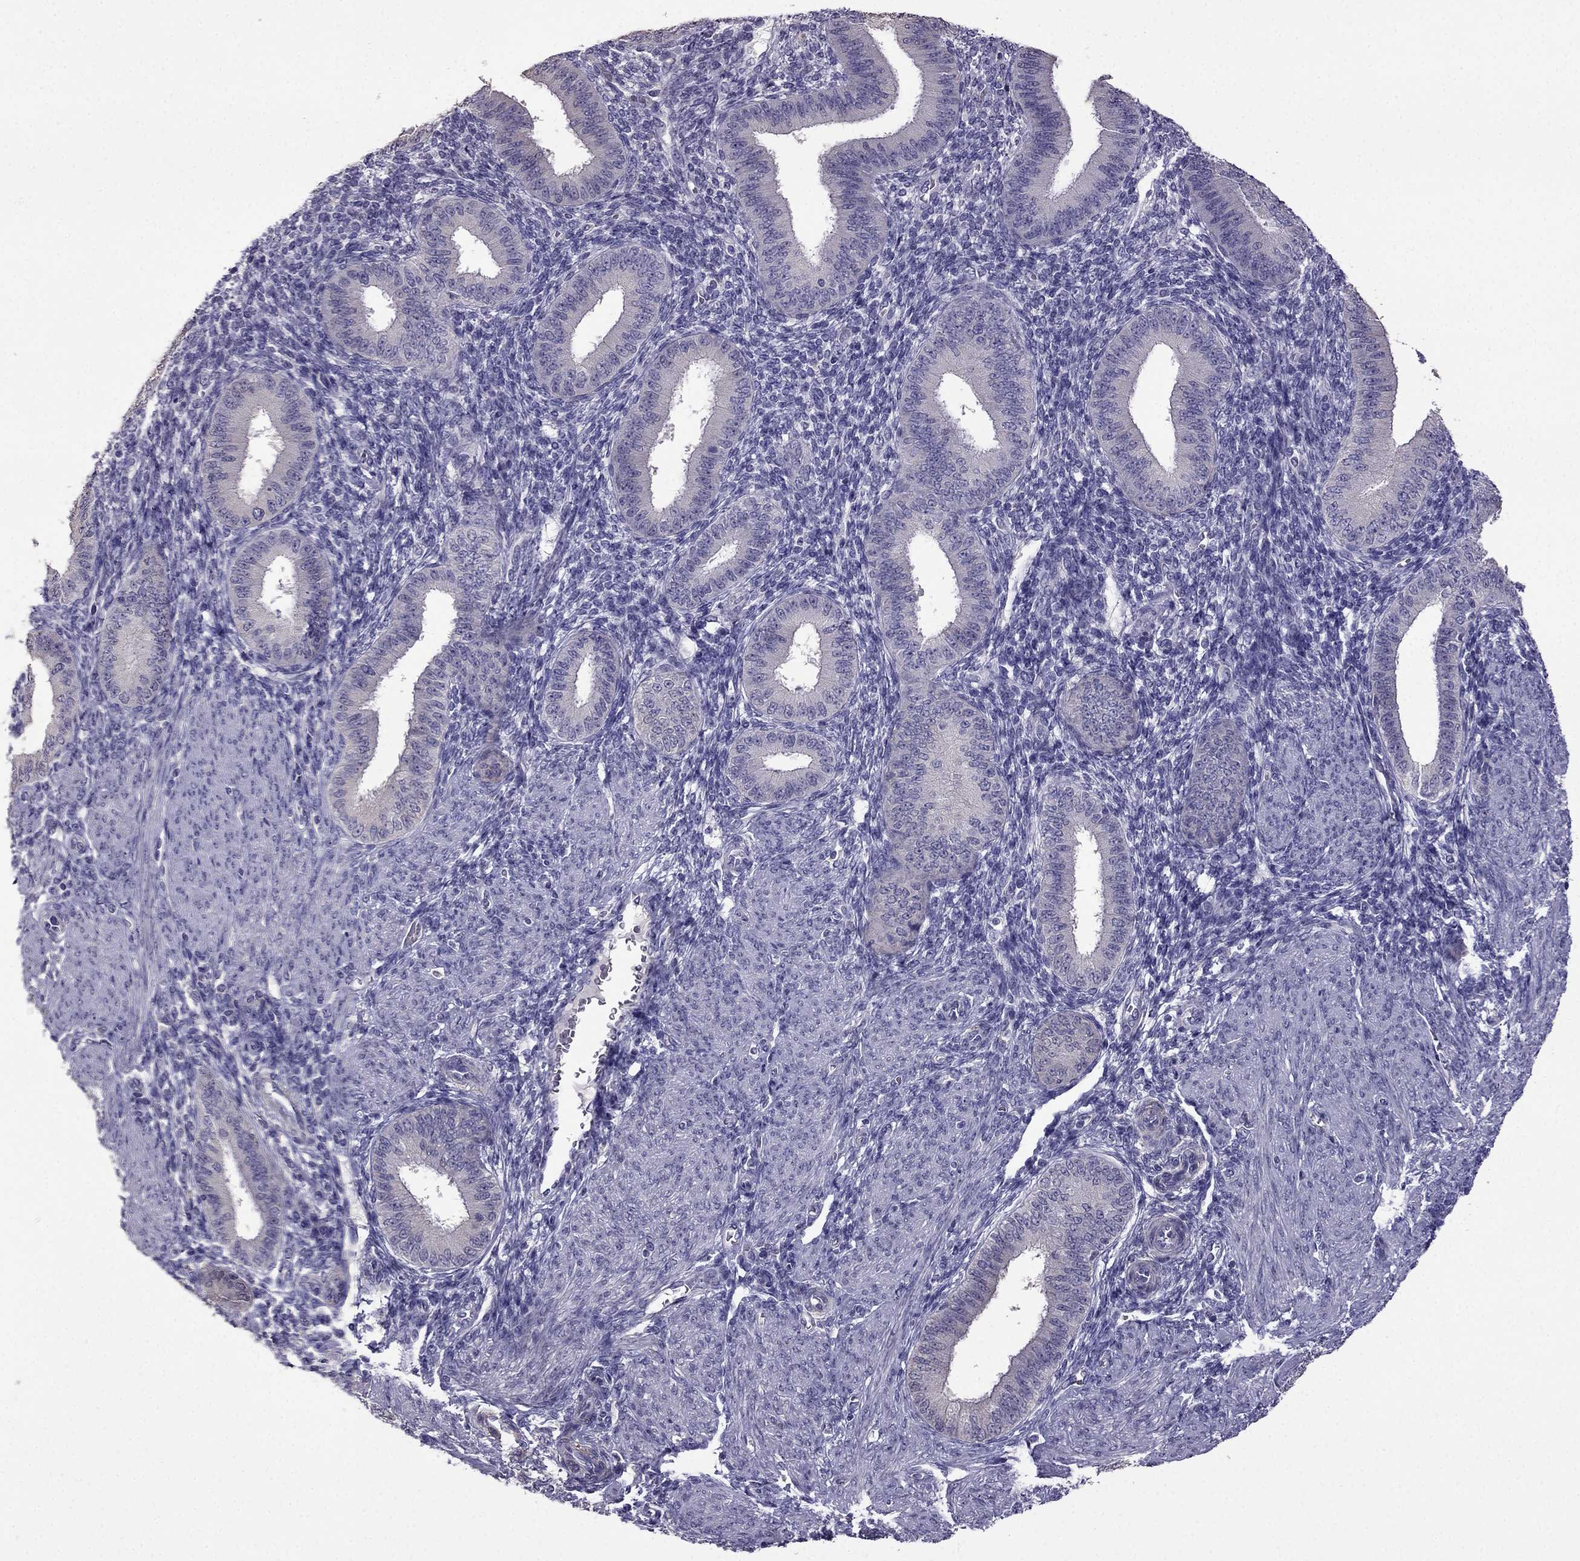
{"staining": {"intensity": "negative", "quantity": "none", "location": "none"}, "tissue": "endometrium", "cell_type": "Cells in endometrial stroma", "image_type": "normal", "snomed": [{"axis": "morphology", "description": "Normal tissue, NOS"}, {"axis": "topography", "description": "Endometrium"}], "caption": "Immunohistochemistry (IHC) of normal endometrium demonstrates no expression in cells in endometrial stroma.", "gene": "CDH9", "patient": {"sex": "female", "age": 39}}